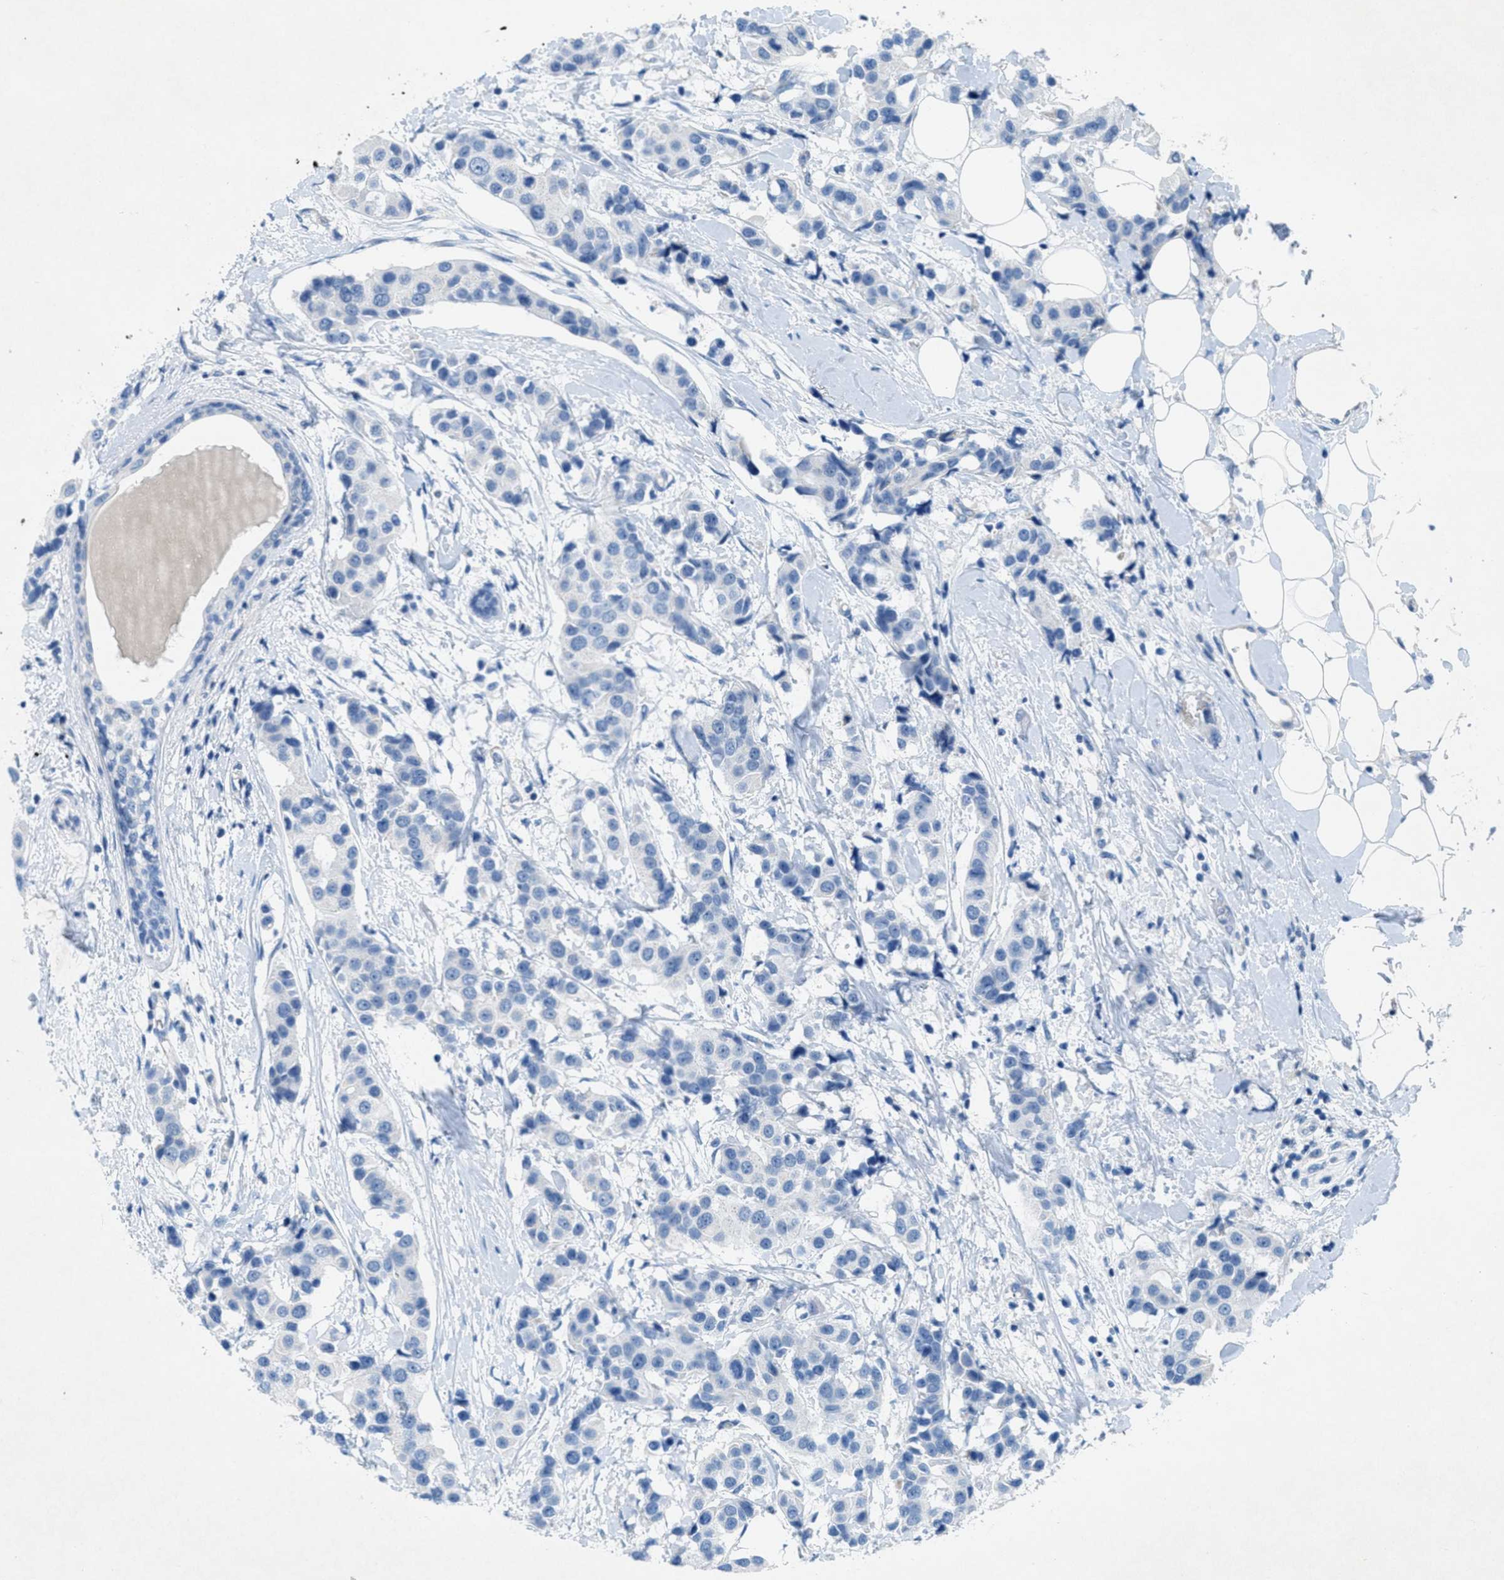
{"staining": {"intensity": "negative", "quantity": "none", "location": "none"}, "tissue": "breast cancer", "cell_type": "Tumor cells", "image_type": "cancer", "snomed": [{"axis": "morphology", "description": "Normal tissue, NOS"}, {"axis": "morphology", "description": "Duct carcinoma"}, {"axis": "topography", "description": "Breast"}], "caption": "DAB (3,3'-diaminobenzidine) immunohistochemical staining of human breast cancer (intraductal carcinoma) shows no significant staining in tumor cells.", "gene": "GALNT17", "patient": {"sex": "female", "age": 39}}